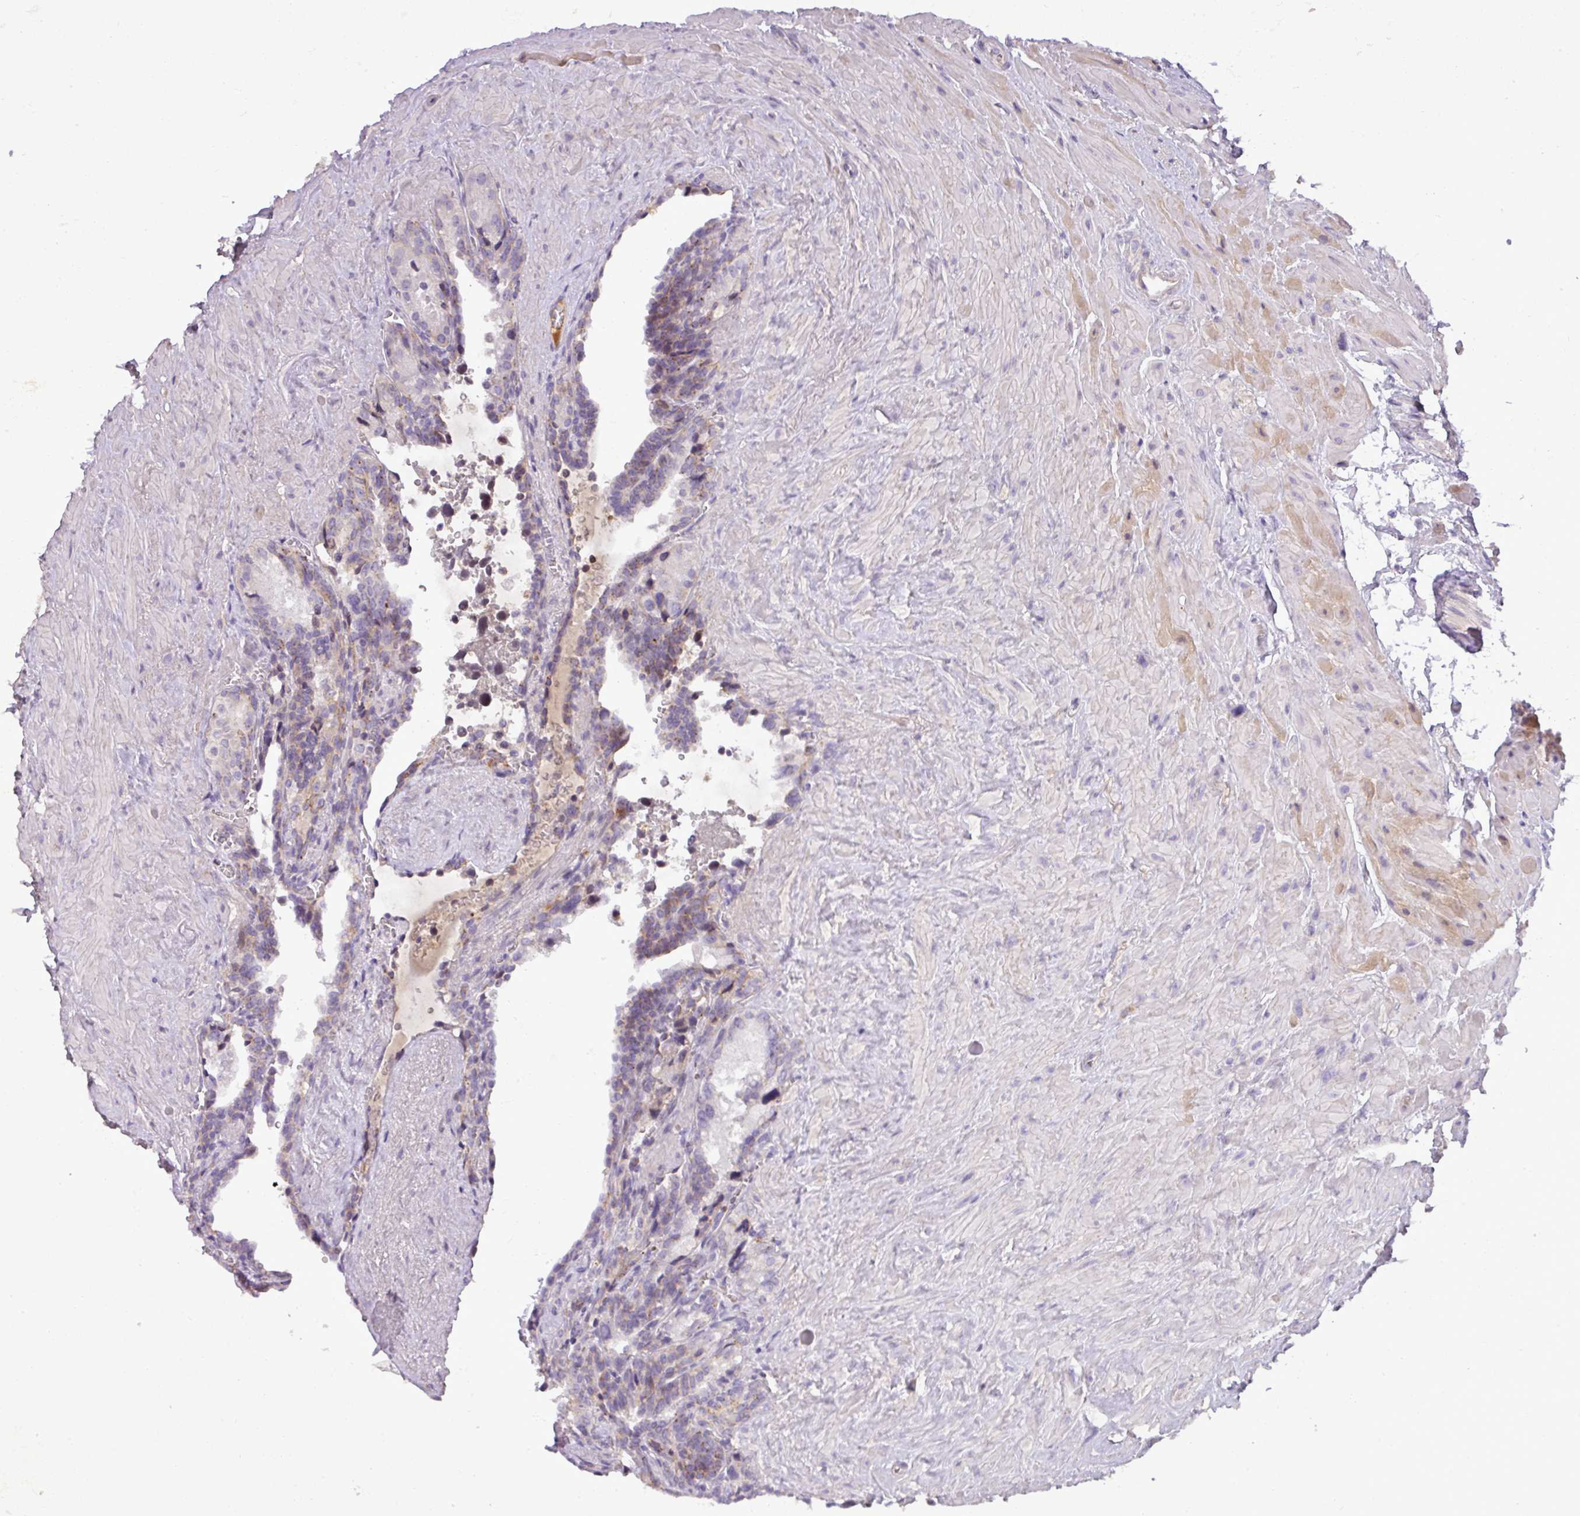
{"staining": {"intensity": "weak", "quantity": "<25%", "location": "cytoplasmic/membranous"}, "tissue": "seminal vesicle", "cell_type": "Glandular cells", "image_type": "normal", "snomed": [{"axis": "morphology", "description": "Normal tissue, NOS"}, {"axis": "topography", "description": "Seminal veicle"}], "caption": "A histopathology image of human seminal vesicle is negative for staining in glandular cells. (Stains: DAB immunohistochemistry (IHC) with hematoxylin counter stain, Microscopy: brightfield microscopy at high magnification).", "gene": "C4A", "patient": {"sex": "male", "age": 68}}